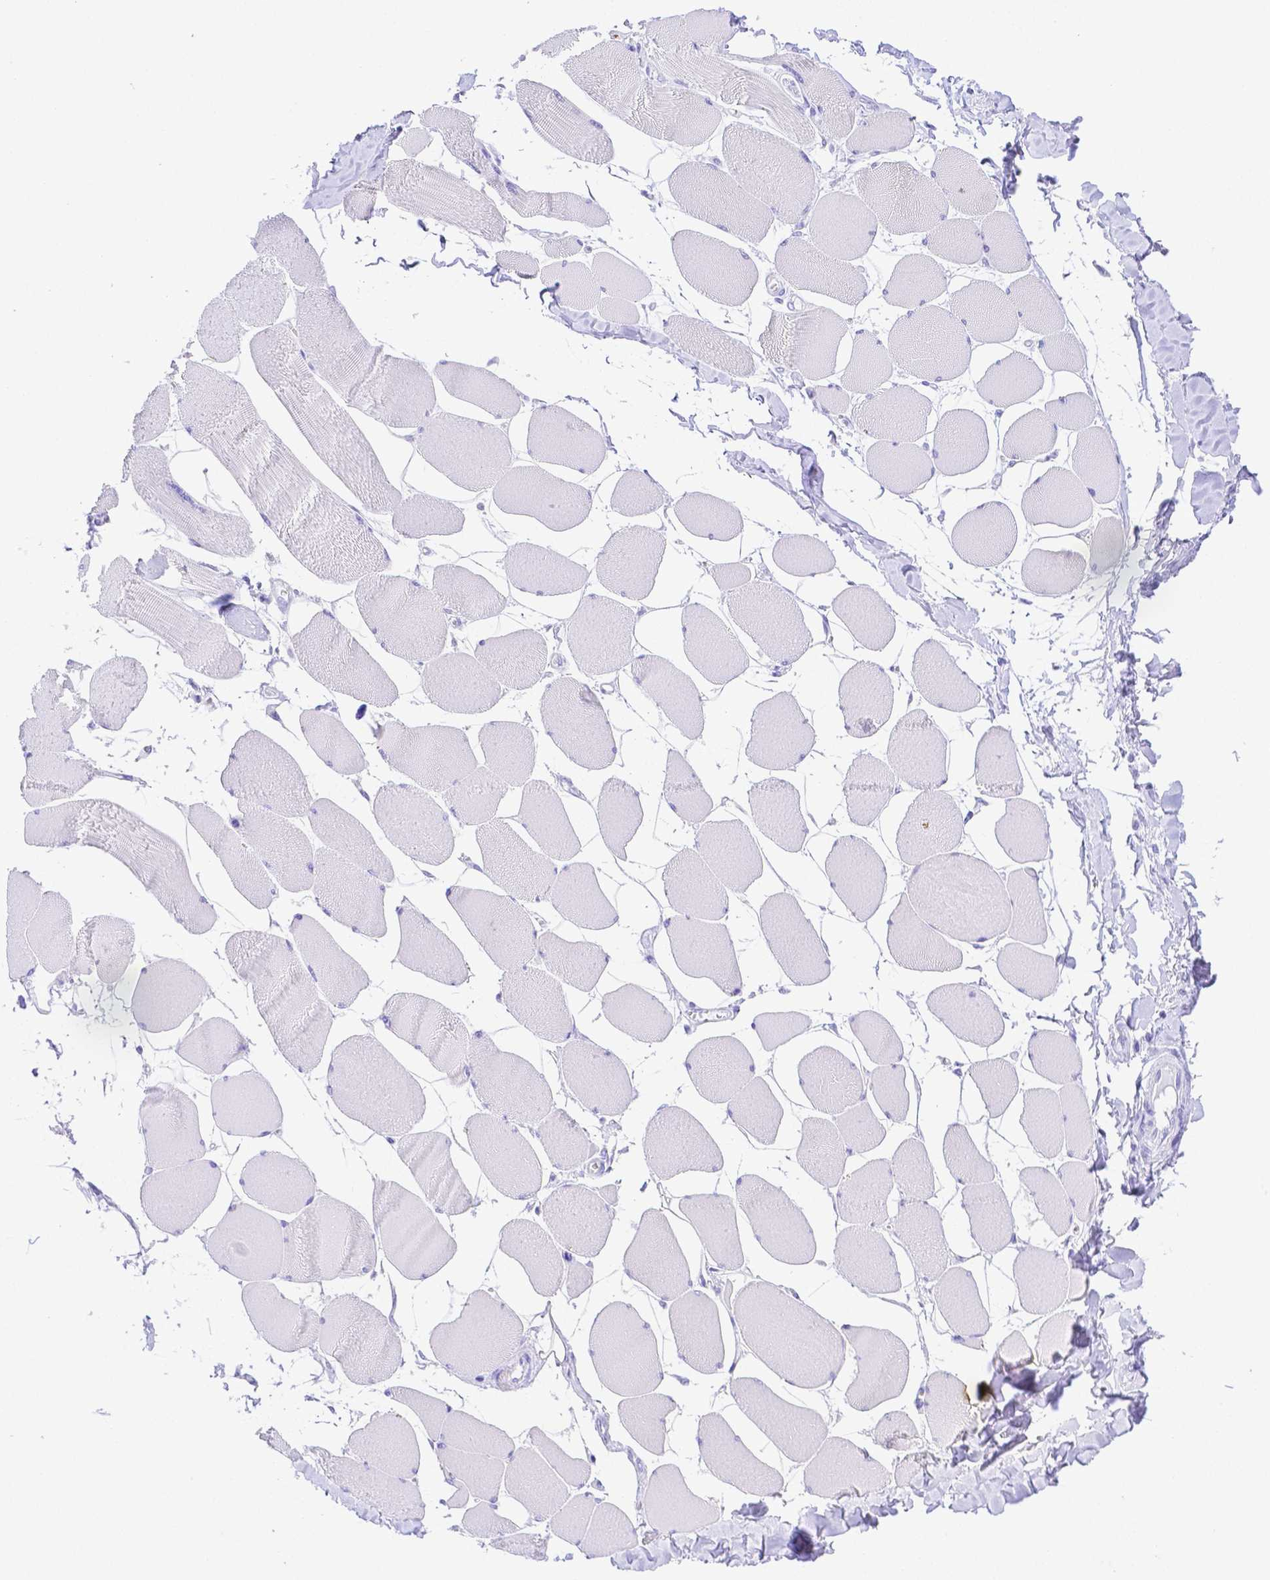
{"staining": {"intensity": "negative", "quantity": "none", "location": "none"}, "tissue": "skeletal muscle", "cell_type": "Myocytes", "image_type": "normal", "snomed": [{"axis": "morphology", "description": "Normal tissue, NOS"}, {"axis": "topography", "description": "Skeletal muscle"}], "caption": "IHC of normal human skeletal muscle demonstrates no positivity in myocytes. Nuclei are stained in blue.", "gene": "SMR3A", "patient": {"sex": "female", "age": 75}}